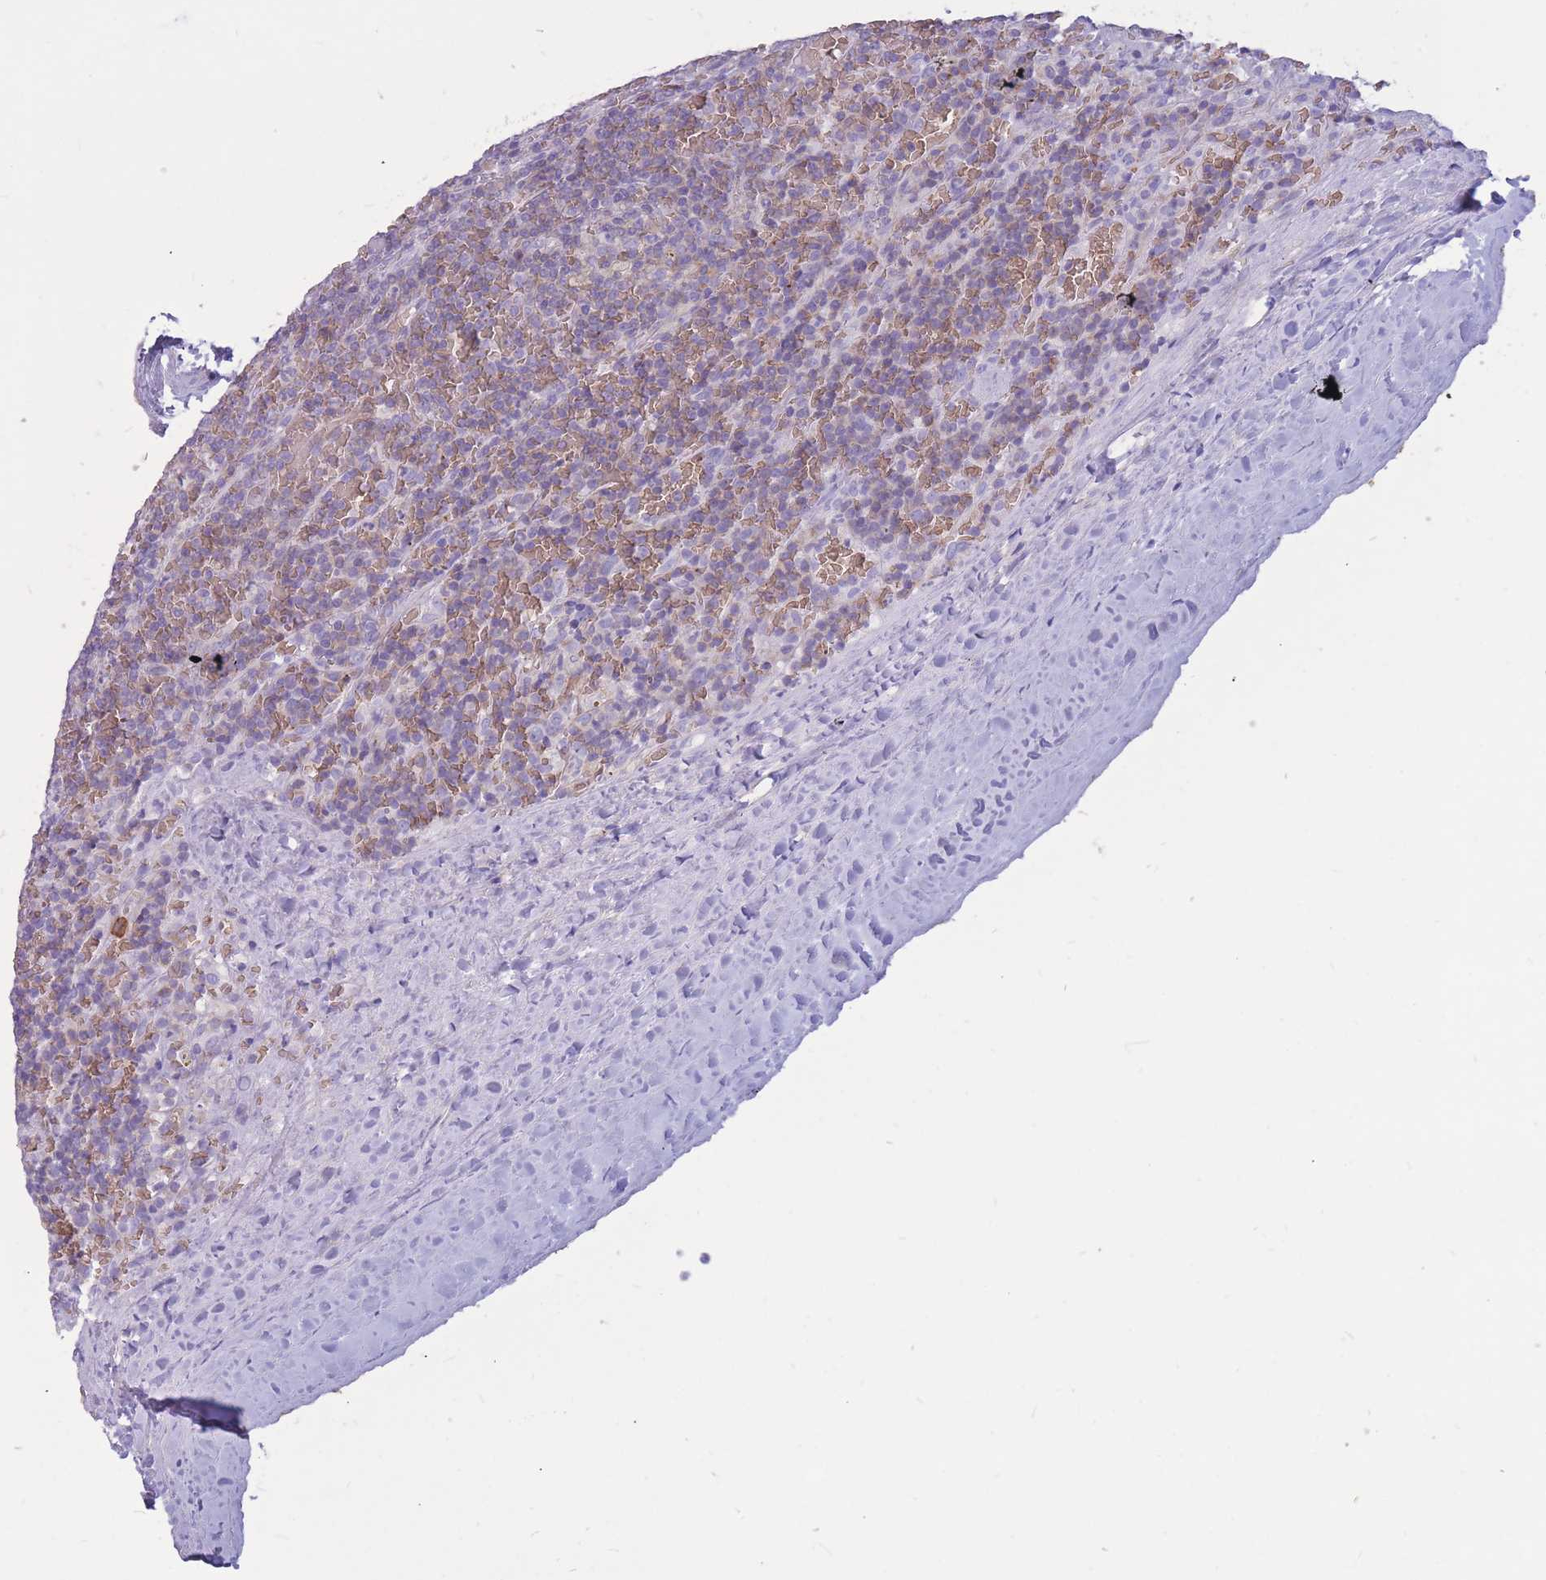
{"staining": {"intensity": "weak", "quantity": "25%-75%", "location": "cytoplasmic/membranous"}, "tissue": "lymphoma", "cell_type": "Tumor cells", "image_type": "cancer", "snomed": [{"axis": "morphology", "description": "Malignant lymphoma, non-Hodgkin's type, Low grade"}, {"axis": "topography", "description": "Spleen"}], "caption": "This image reveals immunohistochemistry (IHC) staining of lymphoma, with low weak cytoplasmic/membranous expression in about 25%-75% of tumor cells.", "gene": "ADD2", "patient": {"sex": "female", "age": 19}}